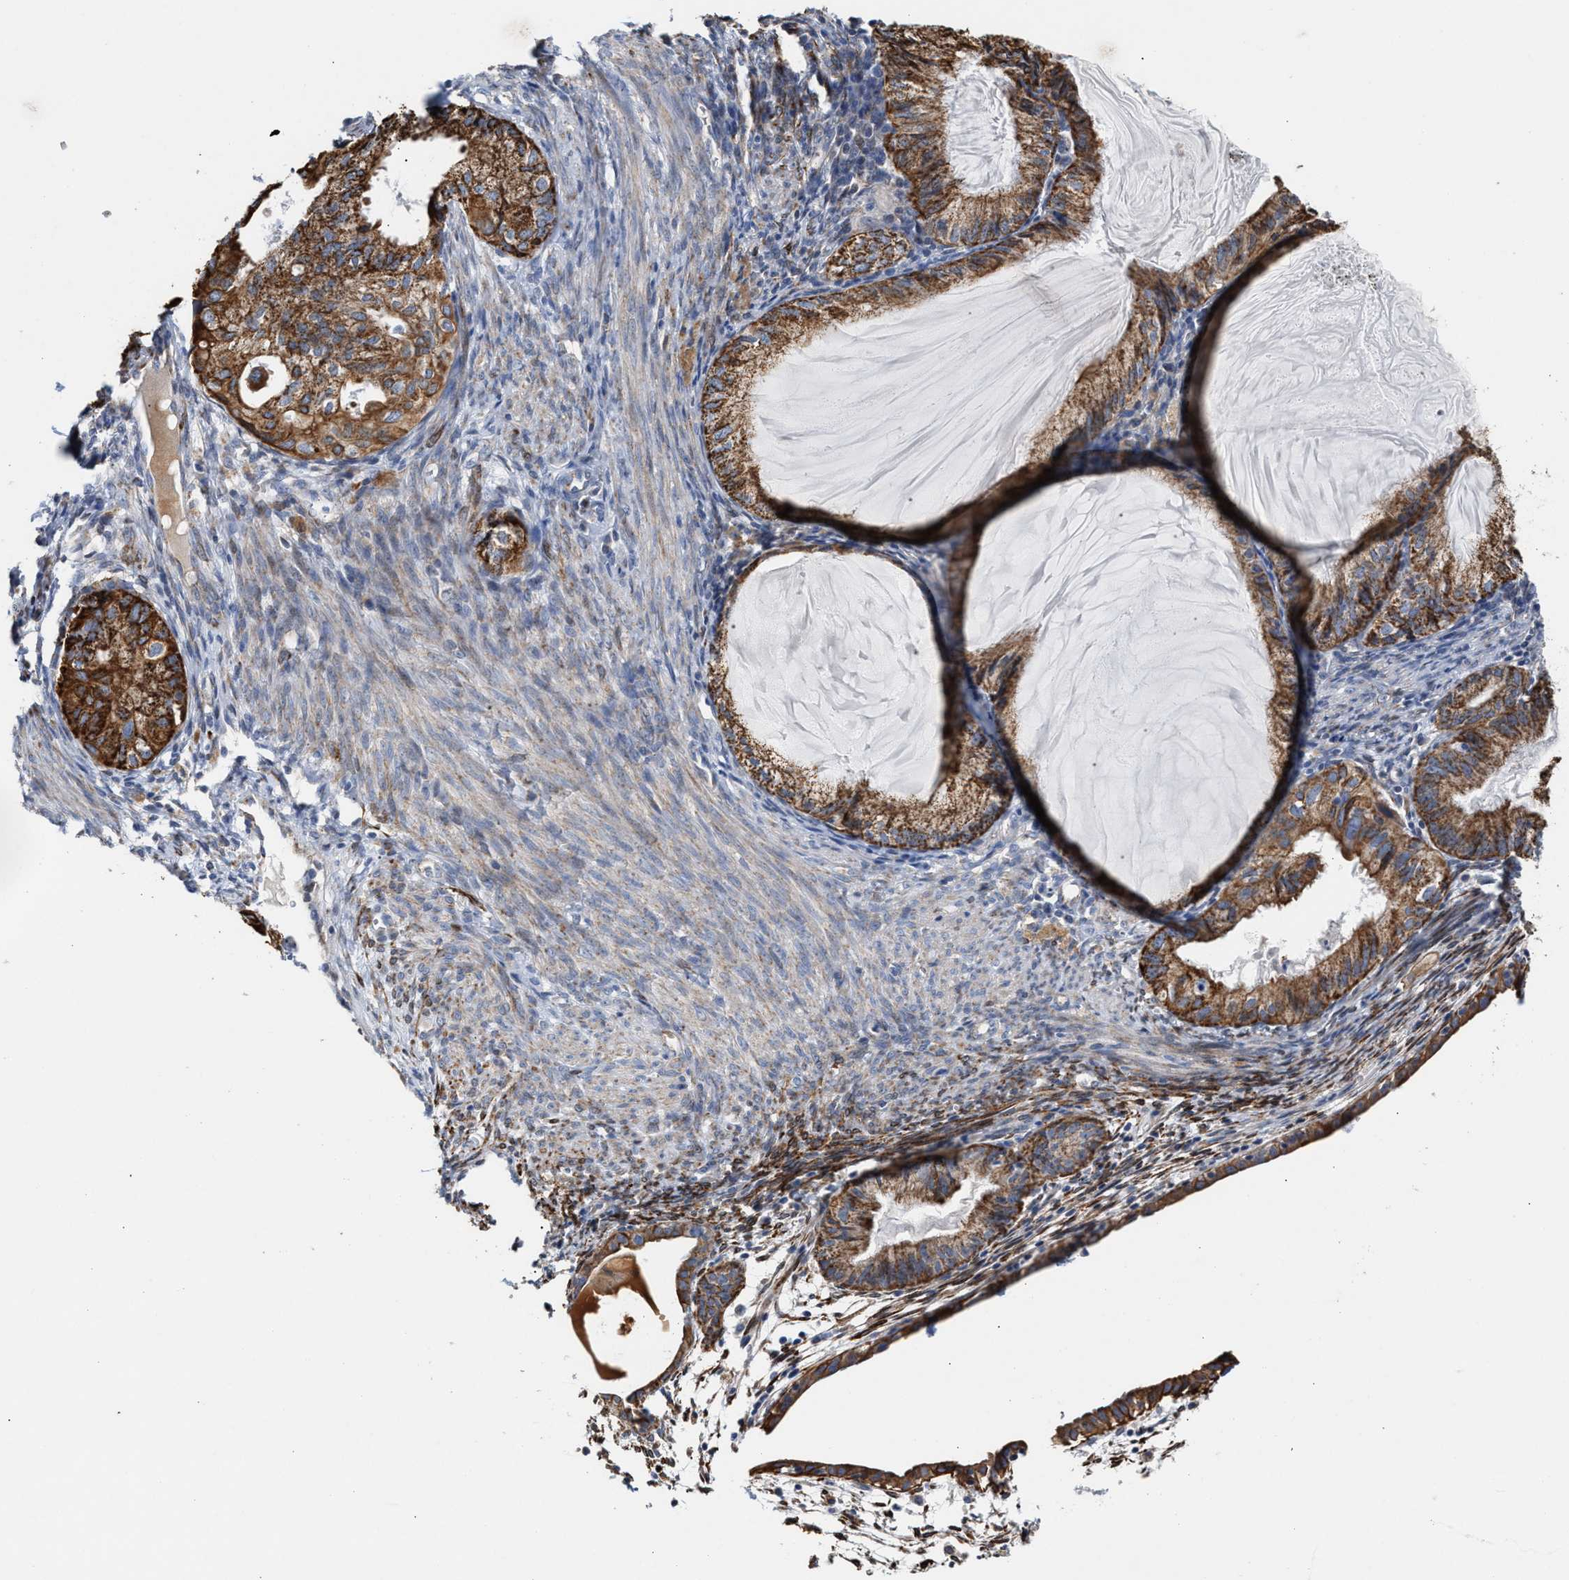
{"staining": {"intensity": "moderate", "quantity": ">75%", "location": "cytoplasmic/membranous"}, "tissue": "cervical cancer", "cell_type": "Tumor cells", "image_type": "cancer", "snomed": [{"axis": "morphology", "description": "Normal tissue, NOS"}, {"axis": "morphology", "description": "Adenocarcinoma, NOS"}, {"axis": "topography", "description": "Cervix"}, {"axis": "topography", "description": "Endometrium"}], "caption": "Tumor cells exhibit moderate cytoplasmic/membranous staining in about >75% of cells in cervical cancer (adenocarcinoma).", "gene": "JAG1", "patient": {"sex": "female", "age": 86}}